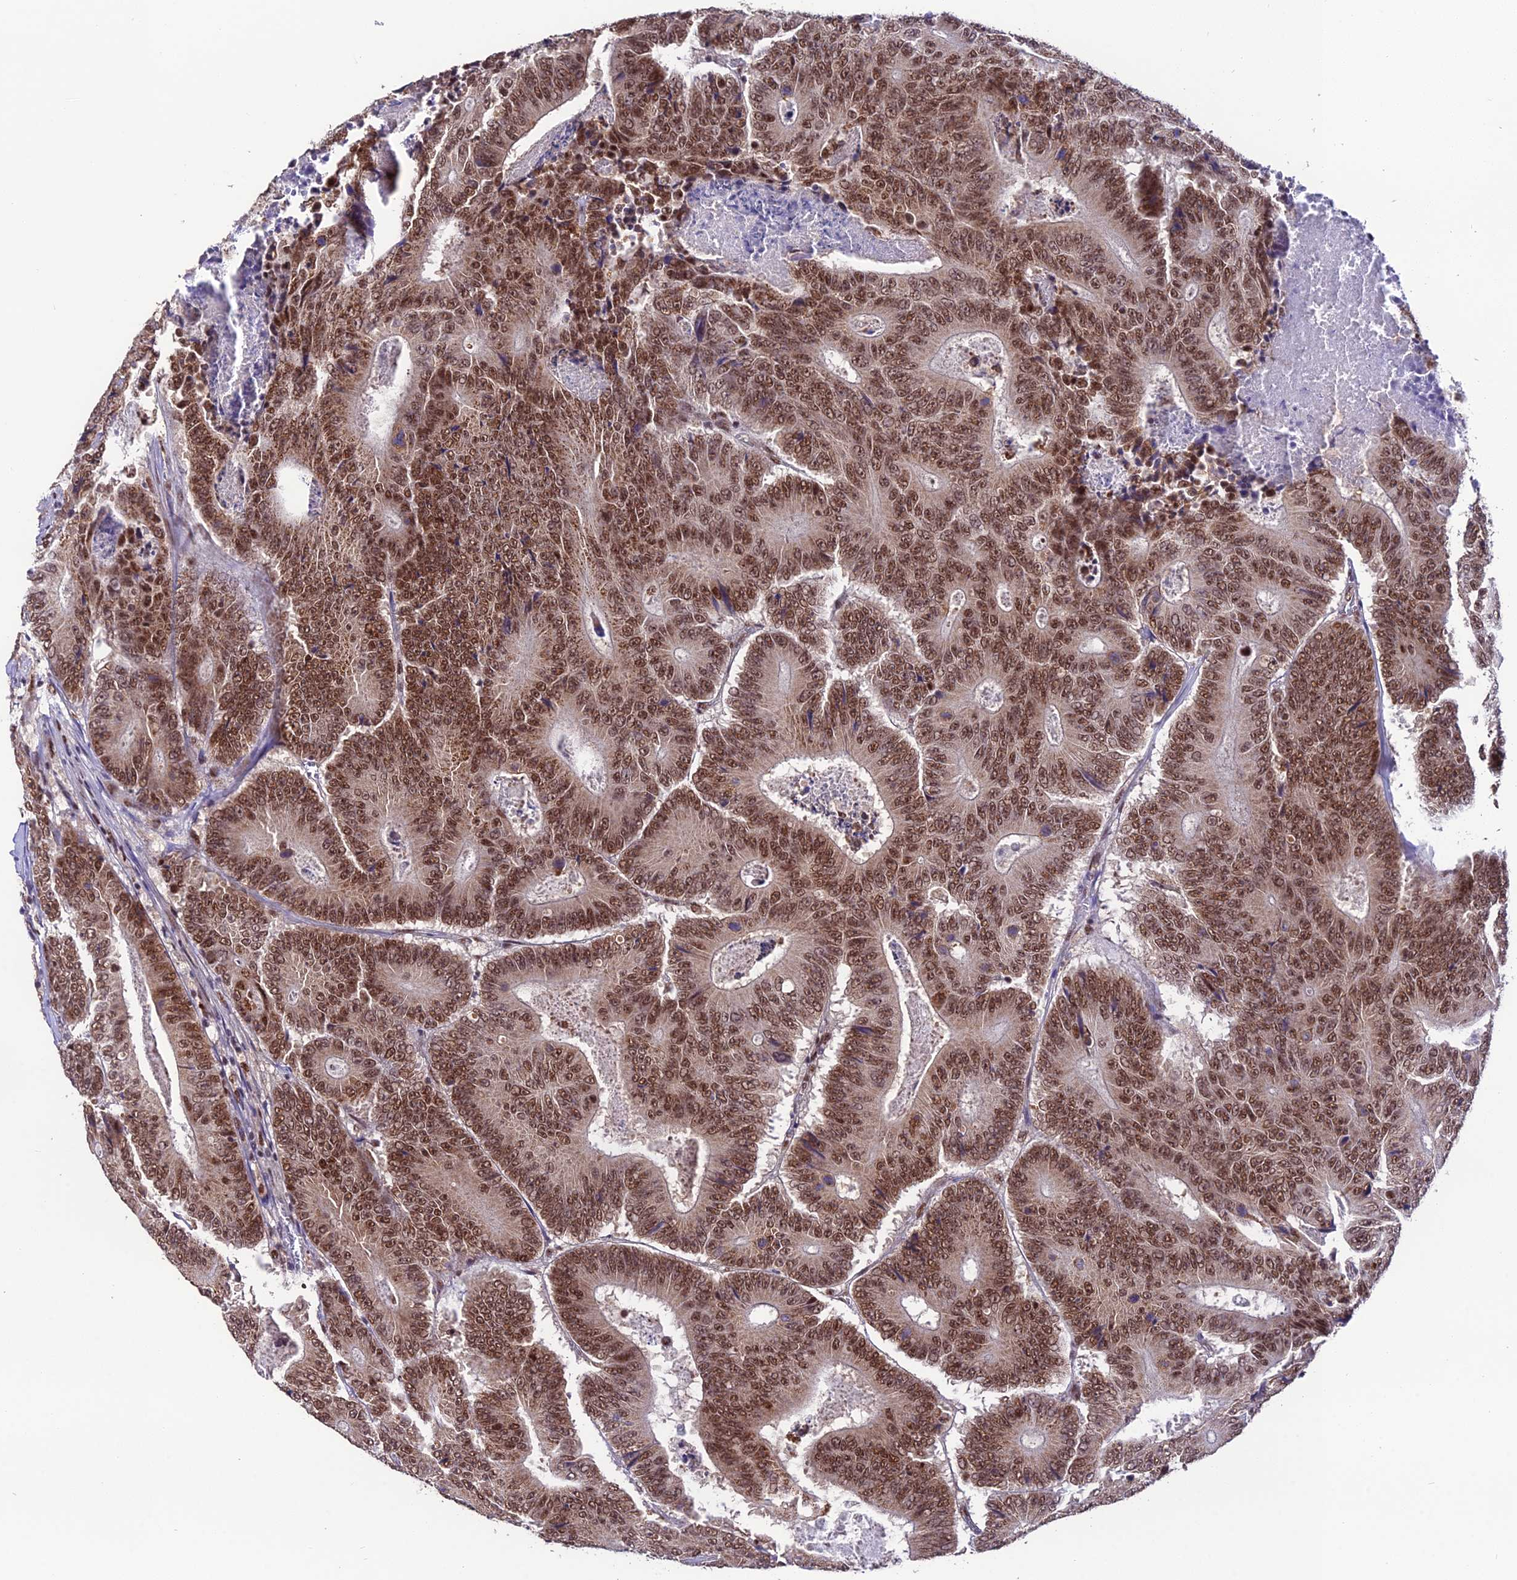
{"staining": {"intensity": "moderate", "quantity": ">75%", "location": "cytoplasmic/membranous,nuclear"}, "tissue": "colorectal cancer", "cell_type": "Tumor cells", "image_type": "cancer", "snomed": [{"axis": "morphology", "description": "Adenocarcinoma, NOS"}, {"axis": "topography", "description": "Colon"}], "caption": "IHC (DAB (3,3'-diaminobenzidine)) staining of human colorectal cancer (adenocarcinoma) shows moderate cytoplasmic/membranous and nuclear protein expression in about >75% of tumor cells. (DAB (3,3'-diaminobenzidine) = brown stain, brightfield microscopy at high magnification).", "gene": "THOC7", "patient": {"sex": "male", "age": 83}}